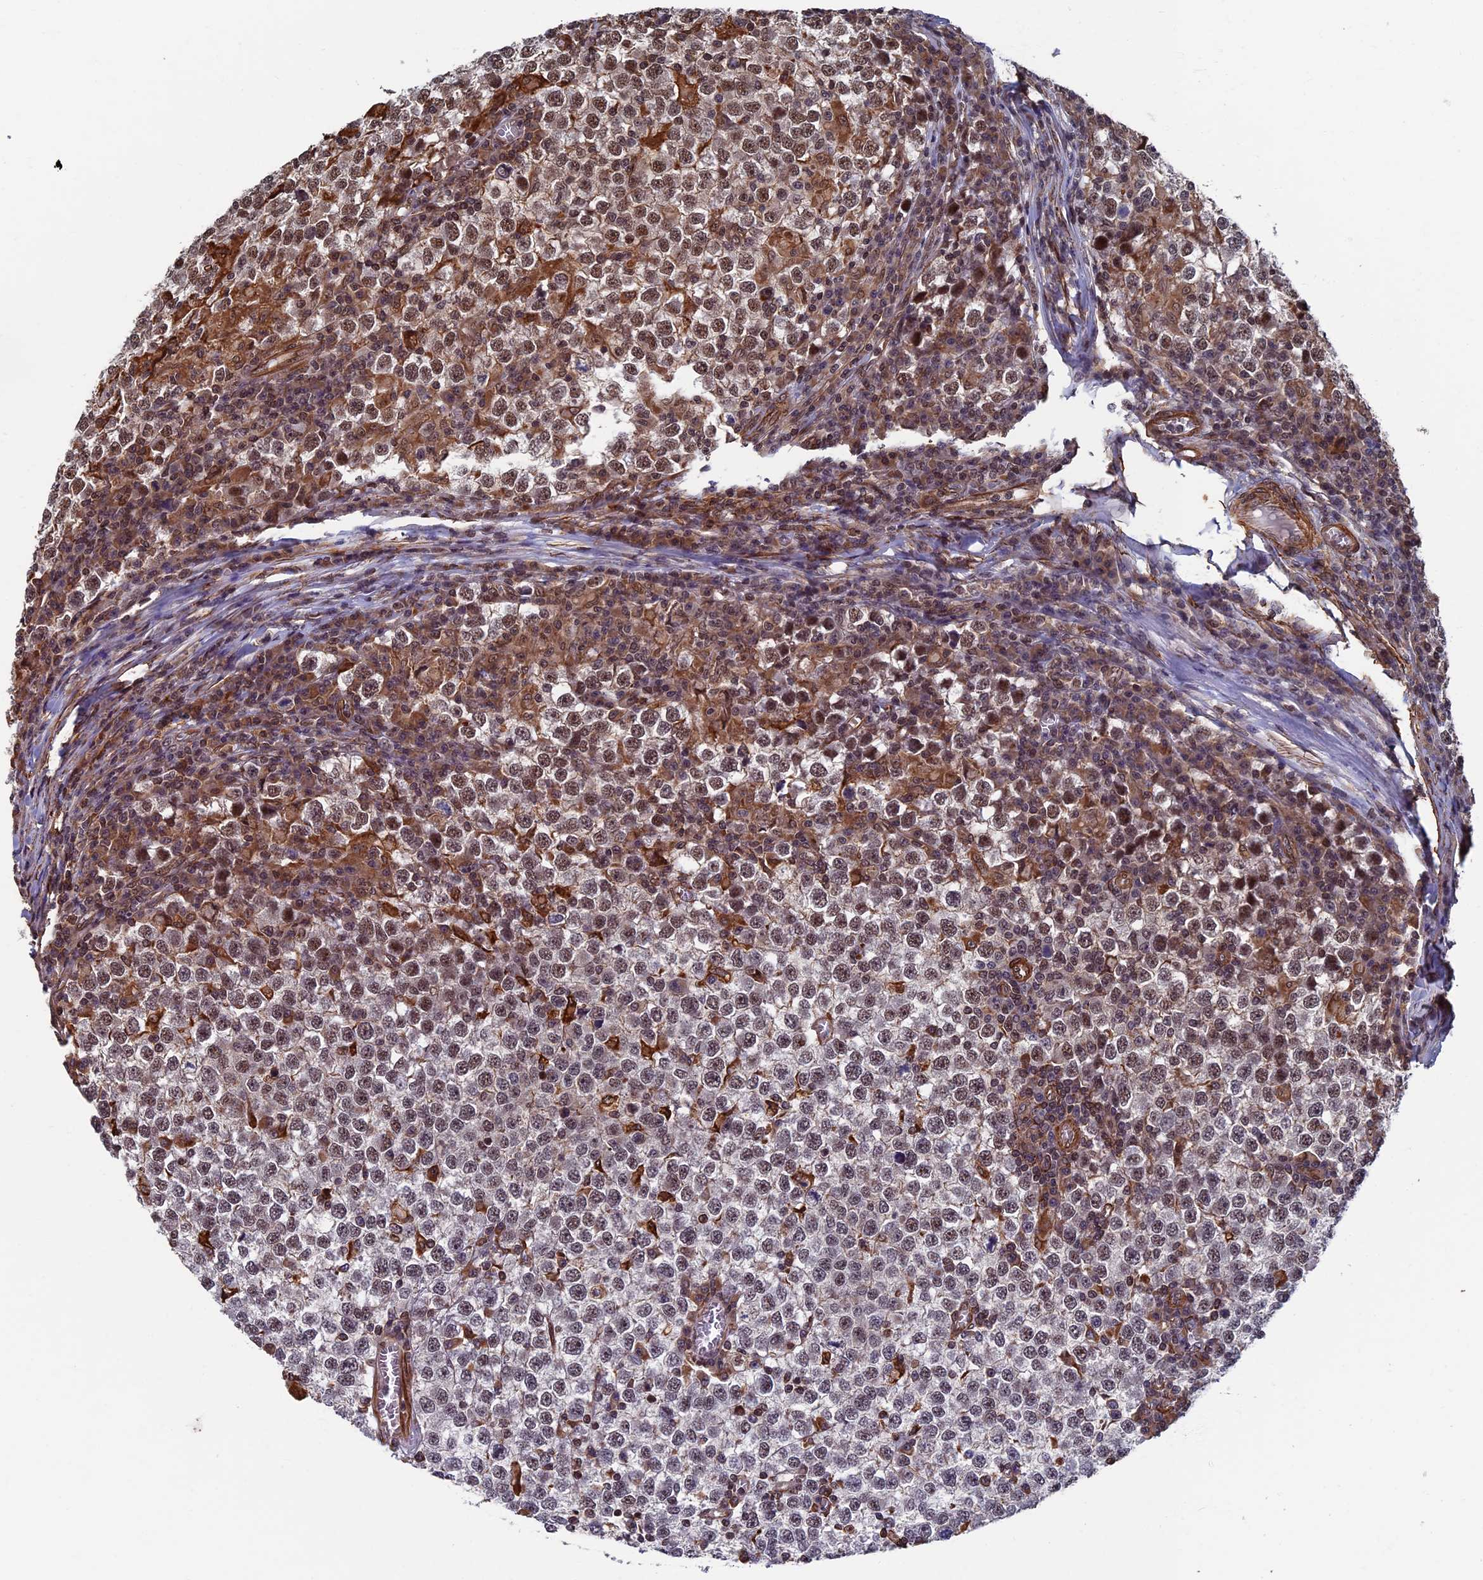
{"staining": {"intensity": "moderate", "quantity": "25%-75%", "location": "nuclear"}, "tissue": "testis cancer", "cell_type": "Tumor cells", "image_type": "cancer", "snomed": [{"axis": "morphology", "description": "Seminoma, NOS"}, {"axis": "topography", "description": "Testis"}], "caption": "Testis cancer (seminoma) stained for a protein reveals moderate nuclear positivity in tumor cells.", "gene": "CTDP1", "patient": {"sex": "male", "age": 65}}